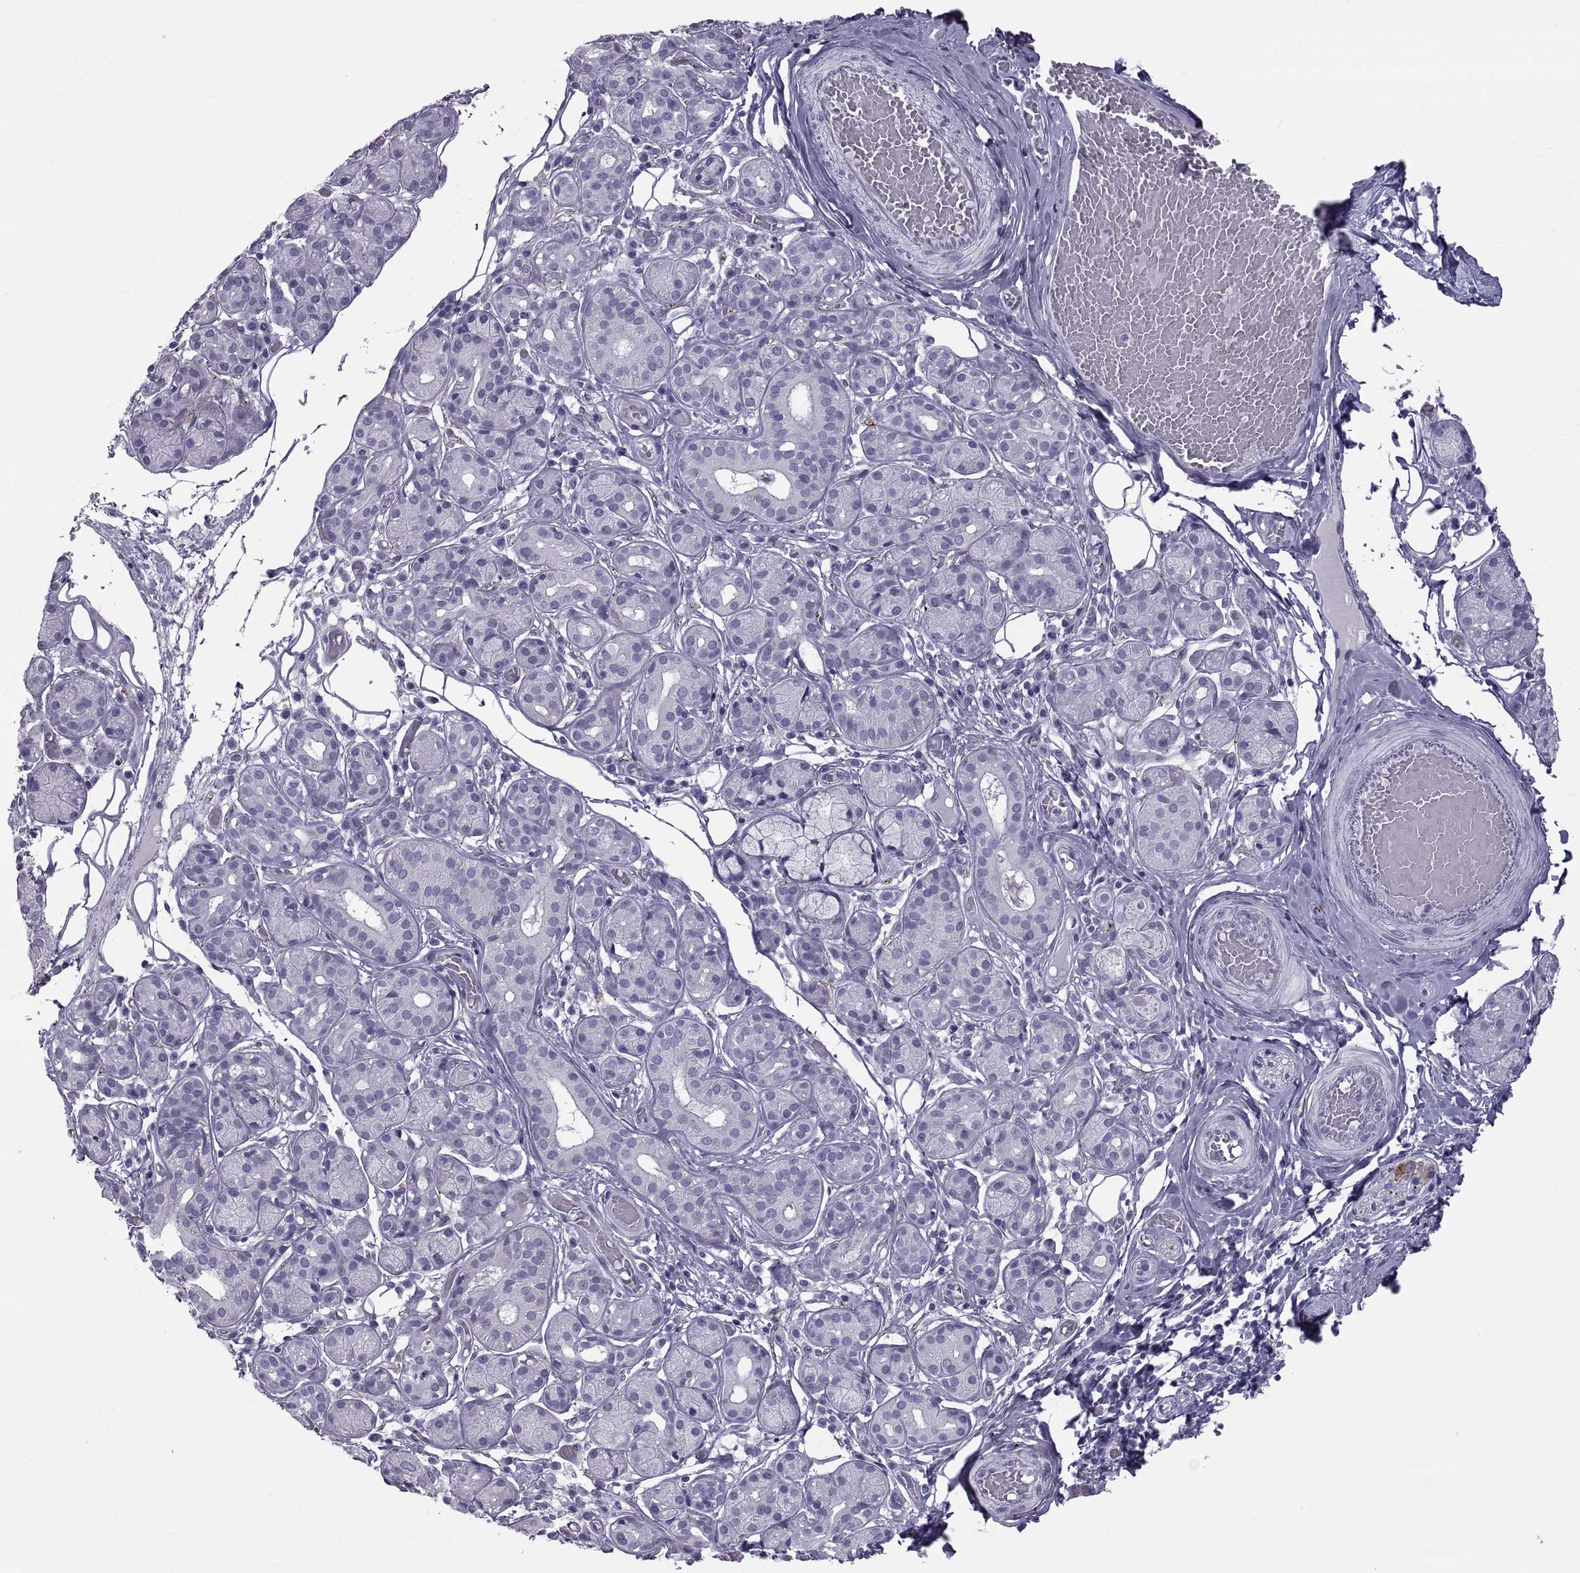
{"staining": {"intensity": "negative", "quantity": "none", "location": "none"}, "tissue": "salivary gland", "cell_type": "Glandular cells", "image_type": "normal", "snomed": [{"axis": "morphology", "description": "Normal tissue, NOS"}, {"axis": "topography", "description": "Salivary gland"}, {"axis": "topography", "description": "Peripheral nerve tissue"}], "caption": "An immunohistochemistry image of normal salivary gland is shown. There is no staining in glandular cells of salivary gland.", "gene": "PCSK1N", "patient": {"sex": "male", "age": 71}}